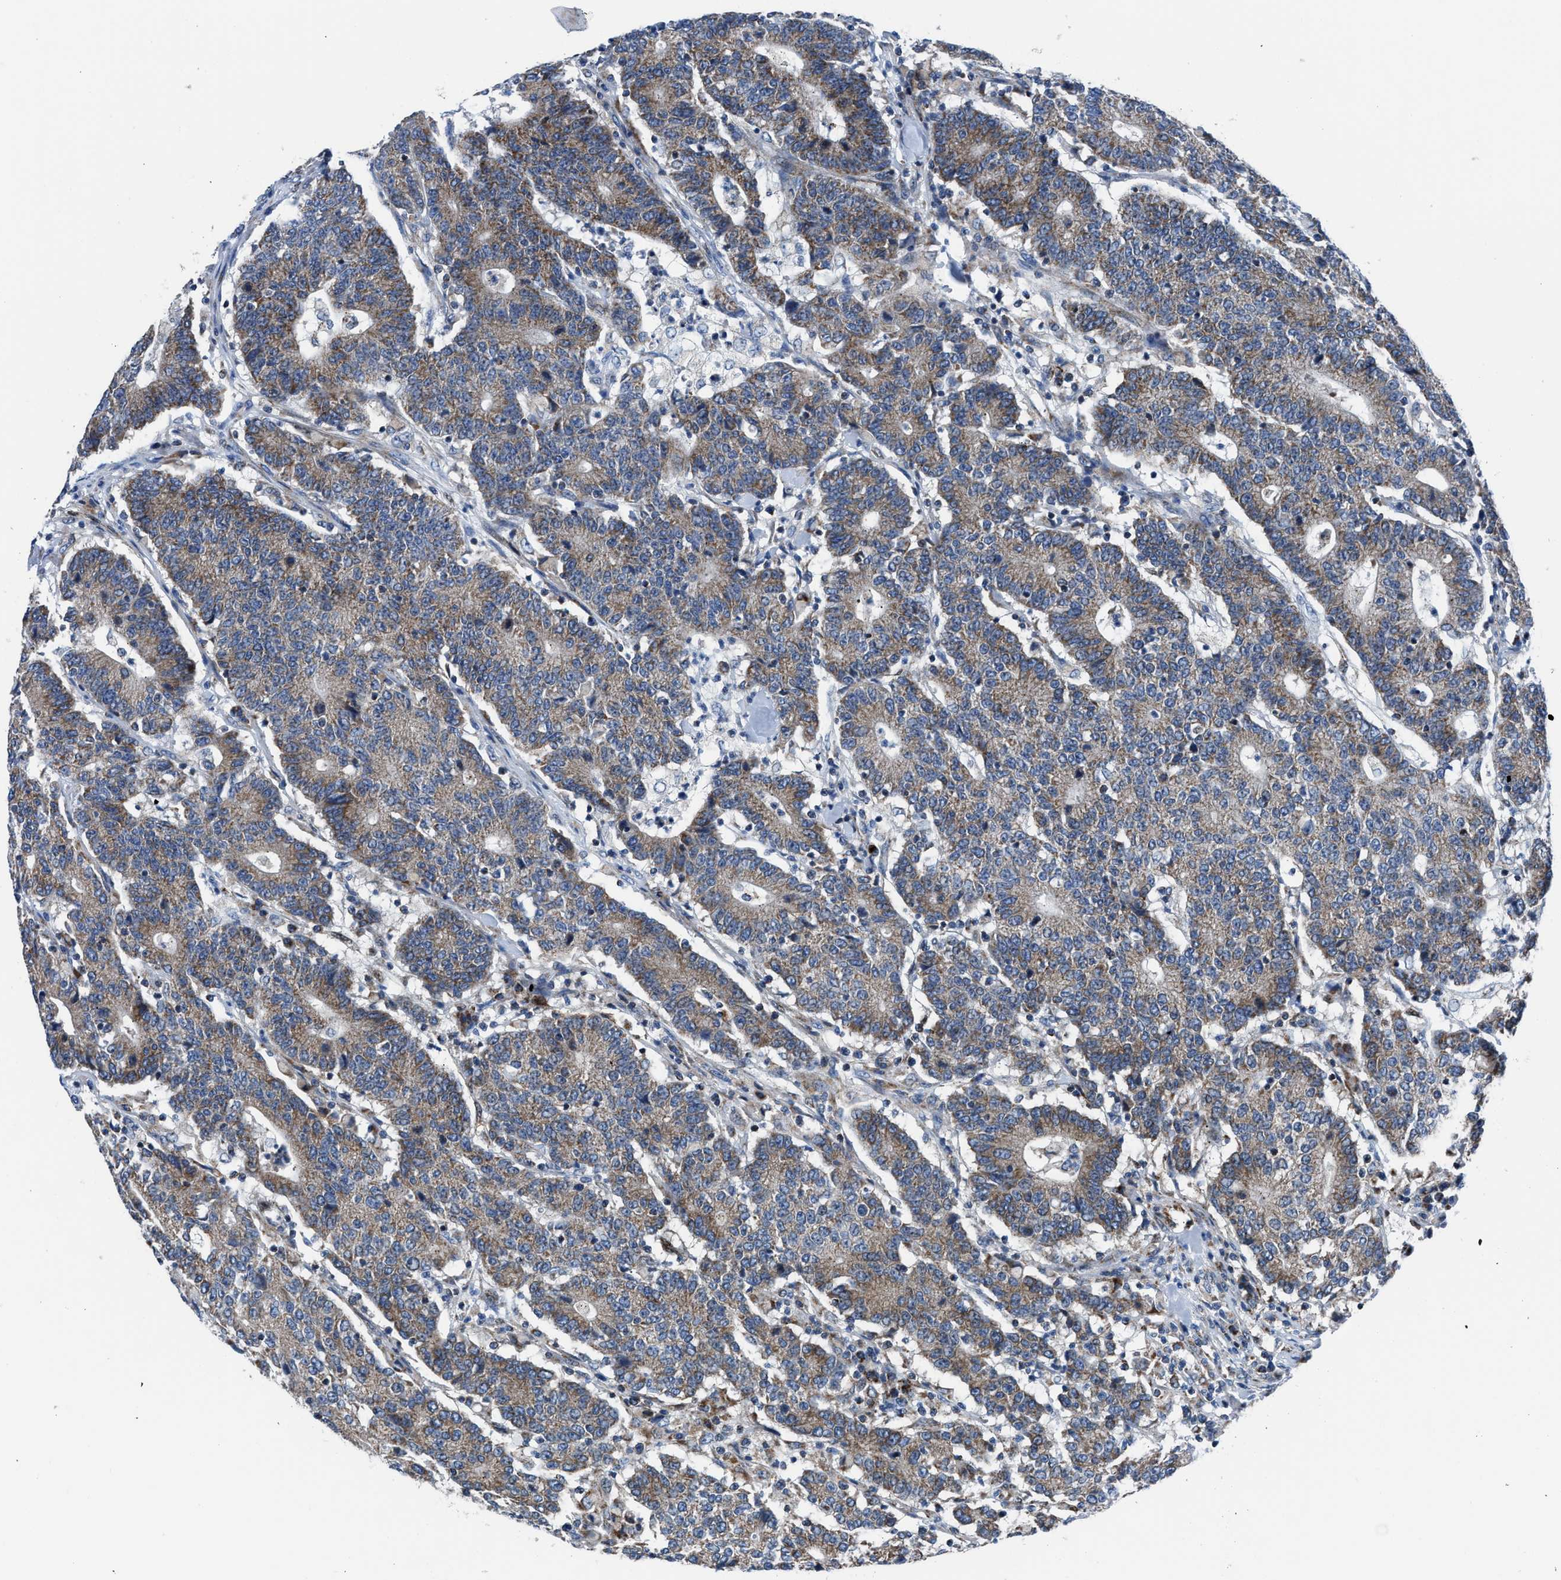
{"staining": {"intensity": "moderate", "quantity": ">75%", "location": "cytoplasmic/membranous"}, "tissue": "colorectal cancer", "cell_type": "Tumor cells", "image_type": "cancer", "snomed": [{"axis": "morphology", "description": "Normal tissue, NOS"}, {"axis": "morphology", "description": "Adenocarcinoma, NOS"}, {"axis": "topography", "description": "Colon"}], "caption": "Protein staining of colorectal adenocarcinoma tissue demonstrates moderate cytoplasmic/membranous staining in approximately >75% of tumor cells. (DAB IHC, brown staining for protein, blue staining for nuclei).", "gene": "LMO2", "patient": {"sex": "female", "age": 75}}